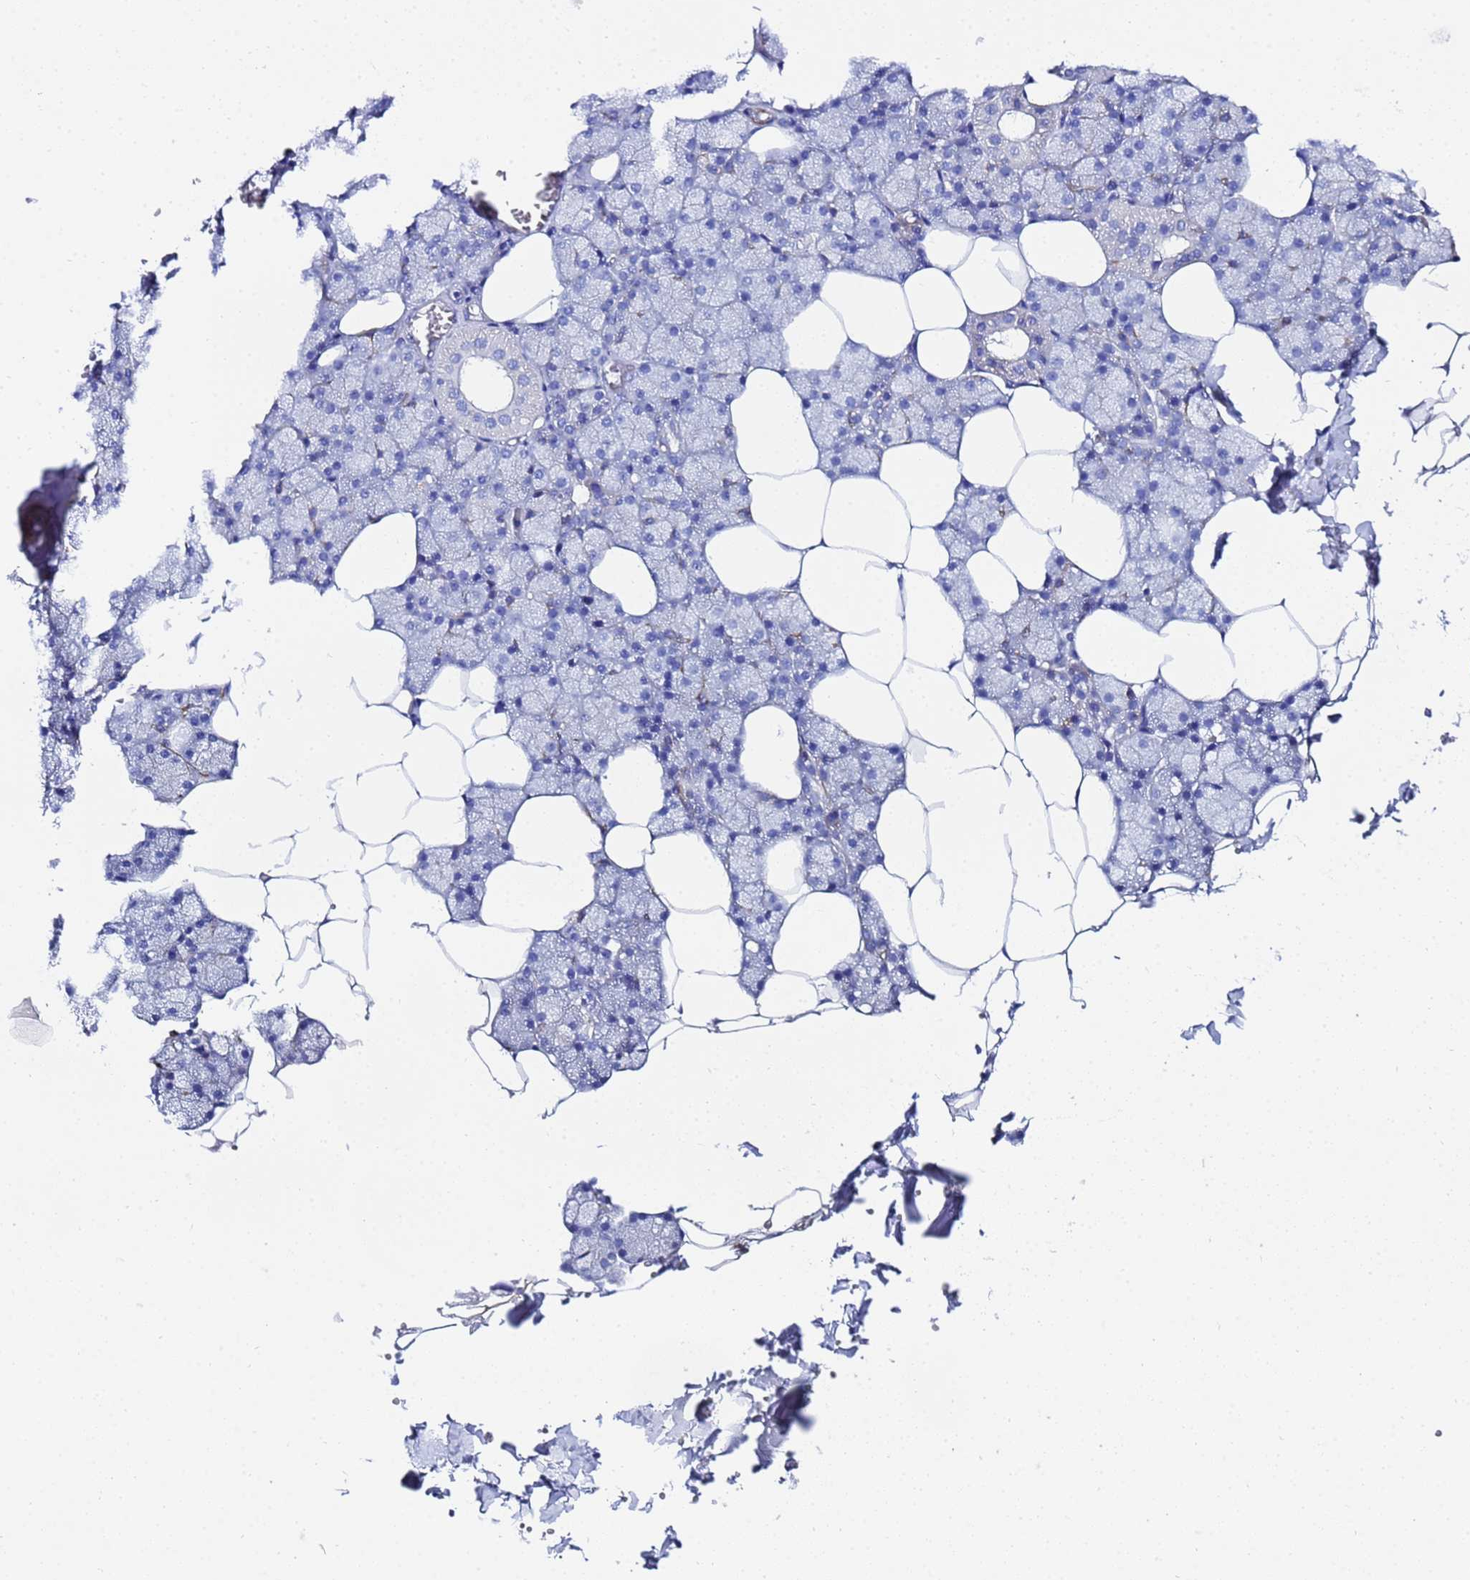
{"staining": {"intensity": "moderate", "quantity": "<25%", "location": "cytoplasmic/membranous"}, "tissue": "salivary gland", "cell_type": "Glandular cells", "image_type": "normal", "snomed": [{"axis": "morphology", "description": "Normal tissue, NOS"}, {"axis": "topography", "description": "Salivary gland"}], "caption": "Glandular cells show moderate cytoplasmic/membranous staining in about <25% of cells in benign salivary gland.", "gene": "RAB39A", "patient": {"sex": "male", "age": 62}}